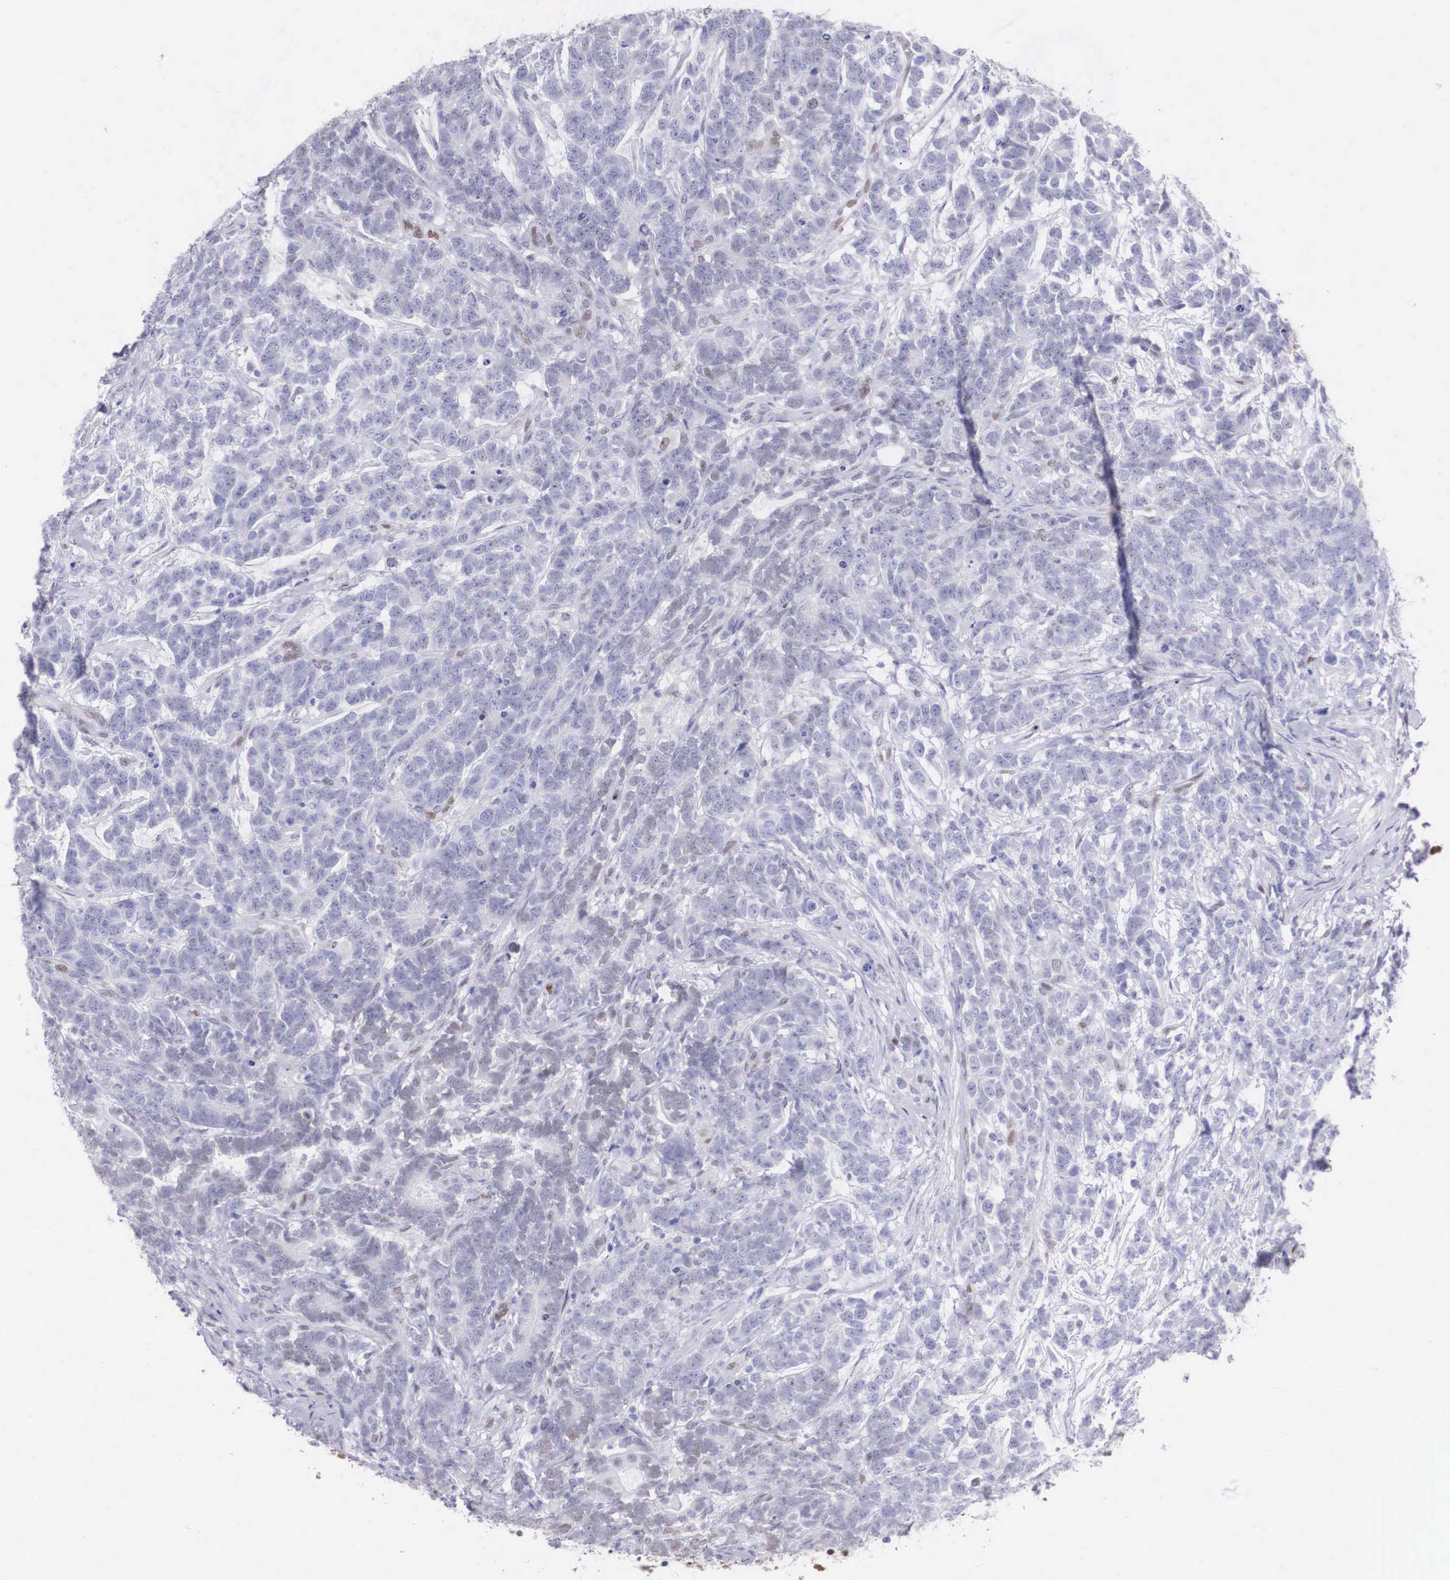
{"staining": {"intensity": "weak", "quantity": "<25%", "location": "nuclear"}, "tissue": "testis cancer", "cell_type": "Tumor cells", "image_type": "cancer", "snomed": [{"axis": "morphology", "description": "Carcinoma, Embryonal, NOS"}, {"axis": "topography", "description": "Testis"}], "caption": "The image shows no staining of tumor cells in testis cancer.", "gene": "HMGN5", "patient": {"sex": "male", "age": 26}}